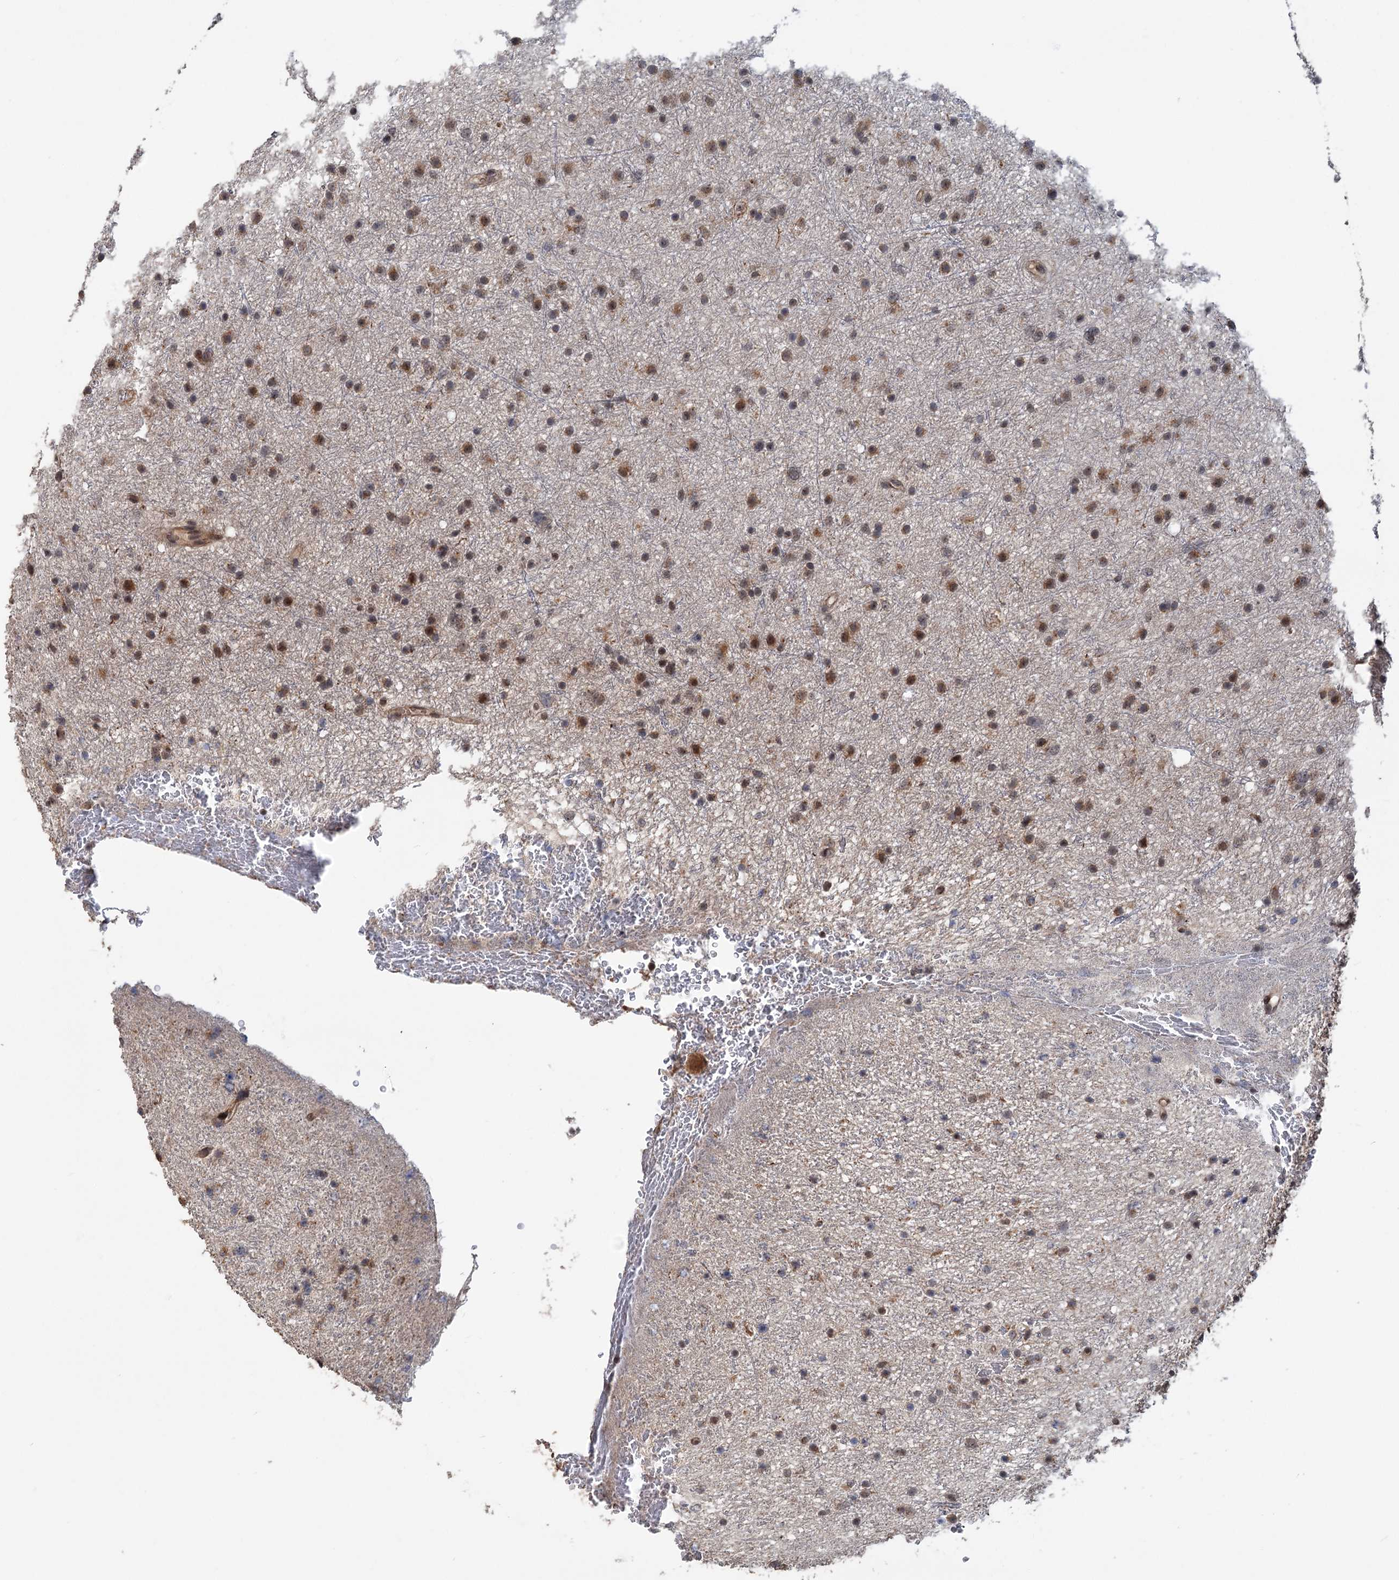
{"staining": {"intensity": "moderate", "quantity": ">75%", "location": "cytoplasmic/membranous"}, "tissue": "glioma", "cell_type": "Tumor cells", "image_type": "cancer", "snomed": [{"axis": "morphology", "description": "Glioma, malignant, Low grade"}, {"axis": "topography", "description": "Cerebral cortex"}], "caption": "An immunohistochemistry (IHC) photomicrograph of tumor tissue is shown. Protein staining in brown labels moderate cytoplasmic/membranous positivity in malignant glioma (low-grade) within tumor cells. The protein of interest is stained brown, and the nuclei are stained in blue (DAB (3,3'-diaminobenzidine) IHC with brightfield microscopy, high magnification).", "gene": "KANSL2", "patient": {"sex": "female", "age": 39}}